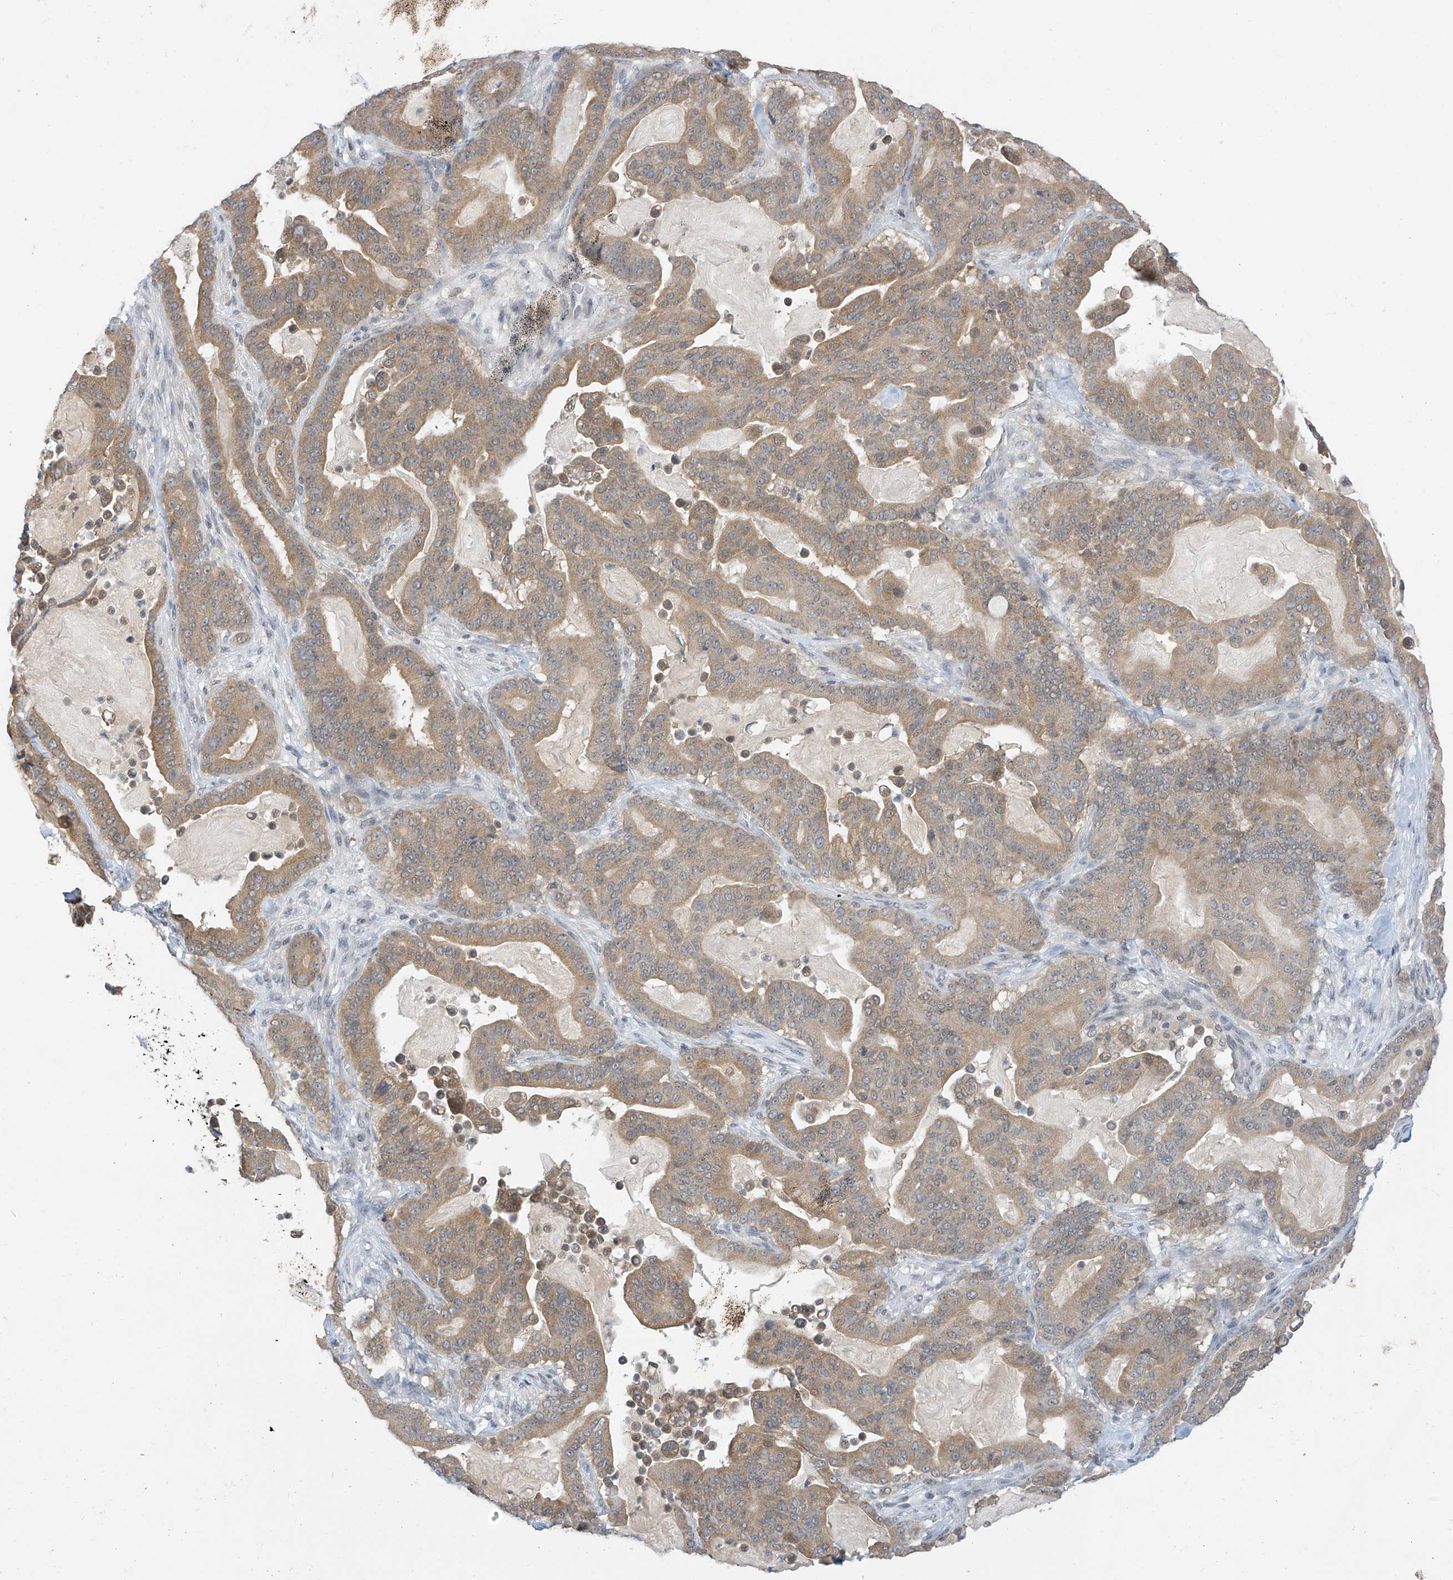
{"staining": {"intensity": "moderate", "quantity": ">75%", "location": "cytoplasmic/membranous"}, "tissue": "pancreatic cancer", "cell_type": "Tumor cells", "image_type": "cancer", "snomed": [{"axis": "morphology", "description": "Adenocarcinoma, NOS"}, {"axis": "topography", "description": "Pancreas"}], "caption": "Protein staining demonstrates moderate cytoplasmic/membranous positivity in approximately >75% of tumor cells in pancreatic adenocarcinoma.", "gene": "APLF", "patient": {"sex": "male", "age": 63}}